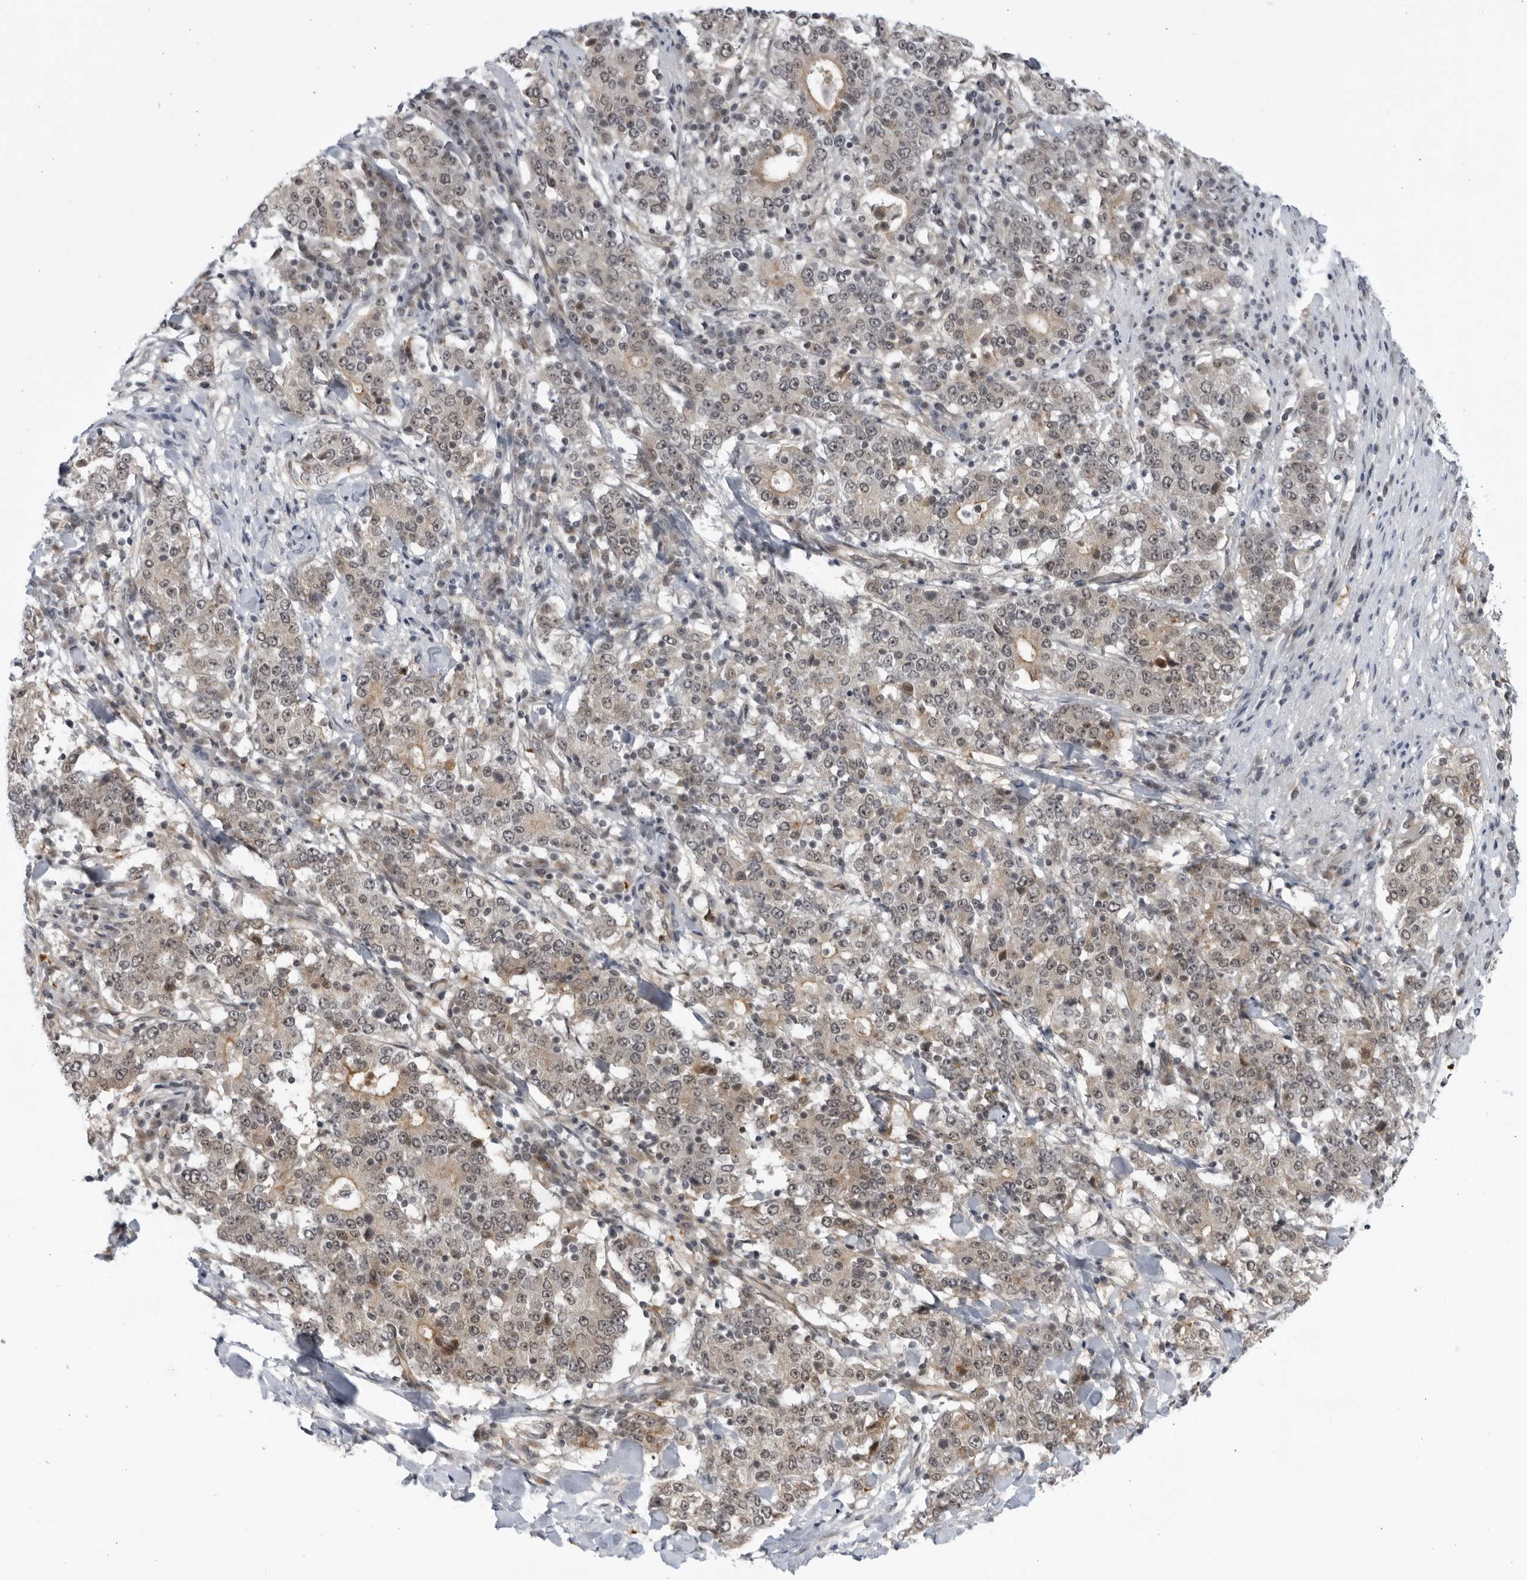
{"staining": {"intensity": "weak", "quantity": ">75%", "location": "cytoplasmic/membranous,nuclear"}, "tissue": "stomach cancer", "cell_type": "Tumor cells", "image_type": "cancer", "snomed": [{"axis": "morphology", "description": "Adenocarcinoma, NOS"}, {"axis": "topography", "description": "Stomach"}], "caption": "Protein expression analysis of stomach cancer (adenocarcinoma) exhibits weak cytoplasmic/membranous and nuclear staining in approximately >75% of tumor cells. The staining was performed using DAB (3,3'-diaminobenzidine), with brown indicating positive protein expression. Nuclei are stained blue with hematoxylin.", "gene": "ITGB3BP", "patient": {"sex": "male", "age": 59}}